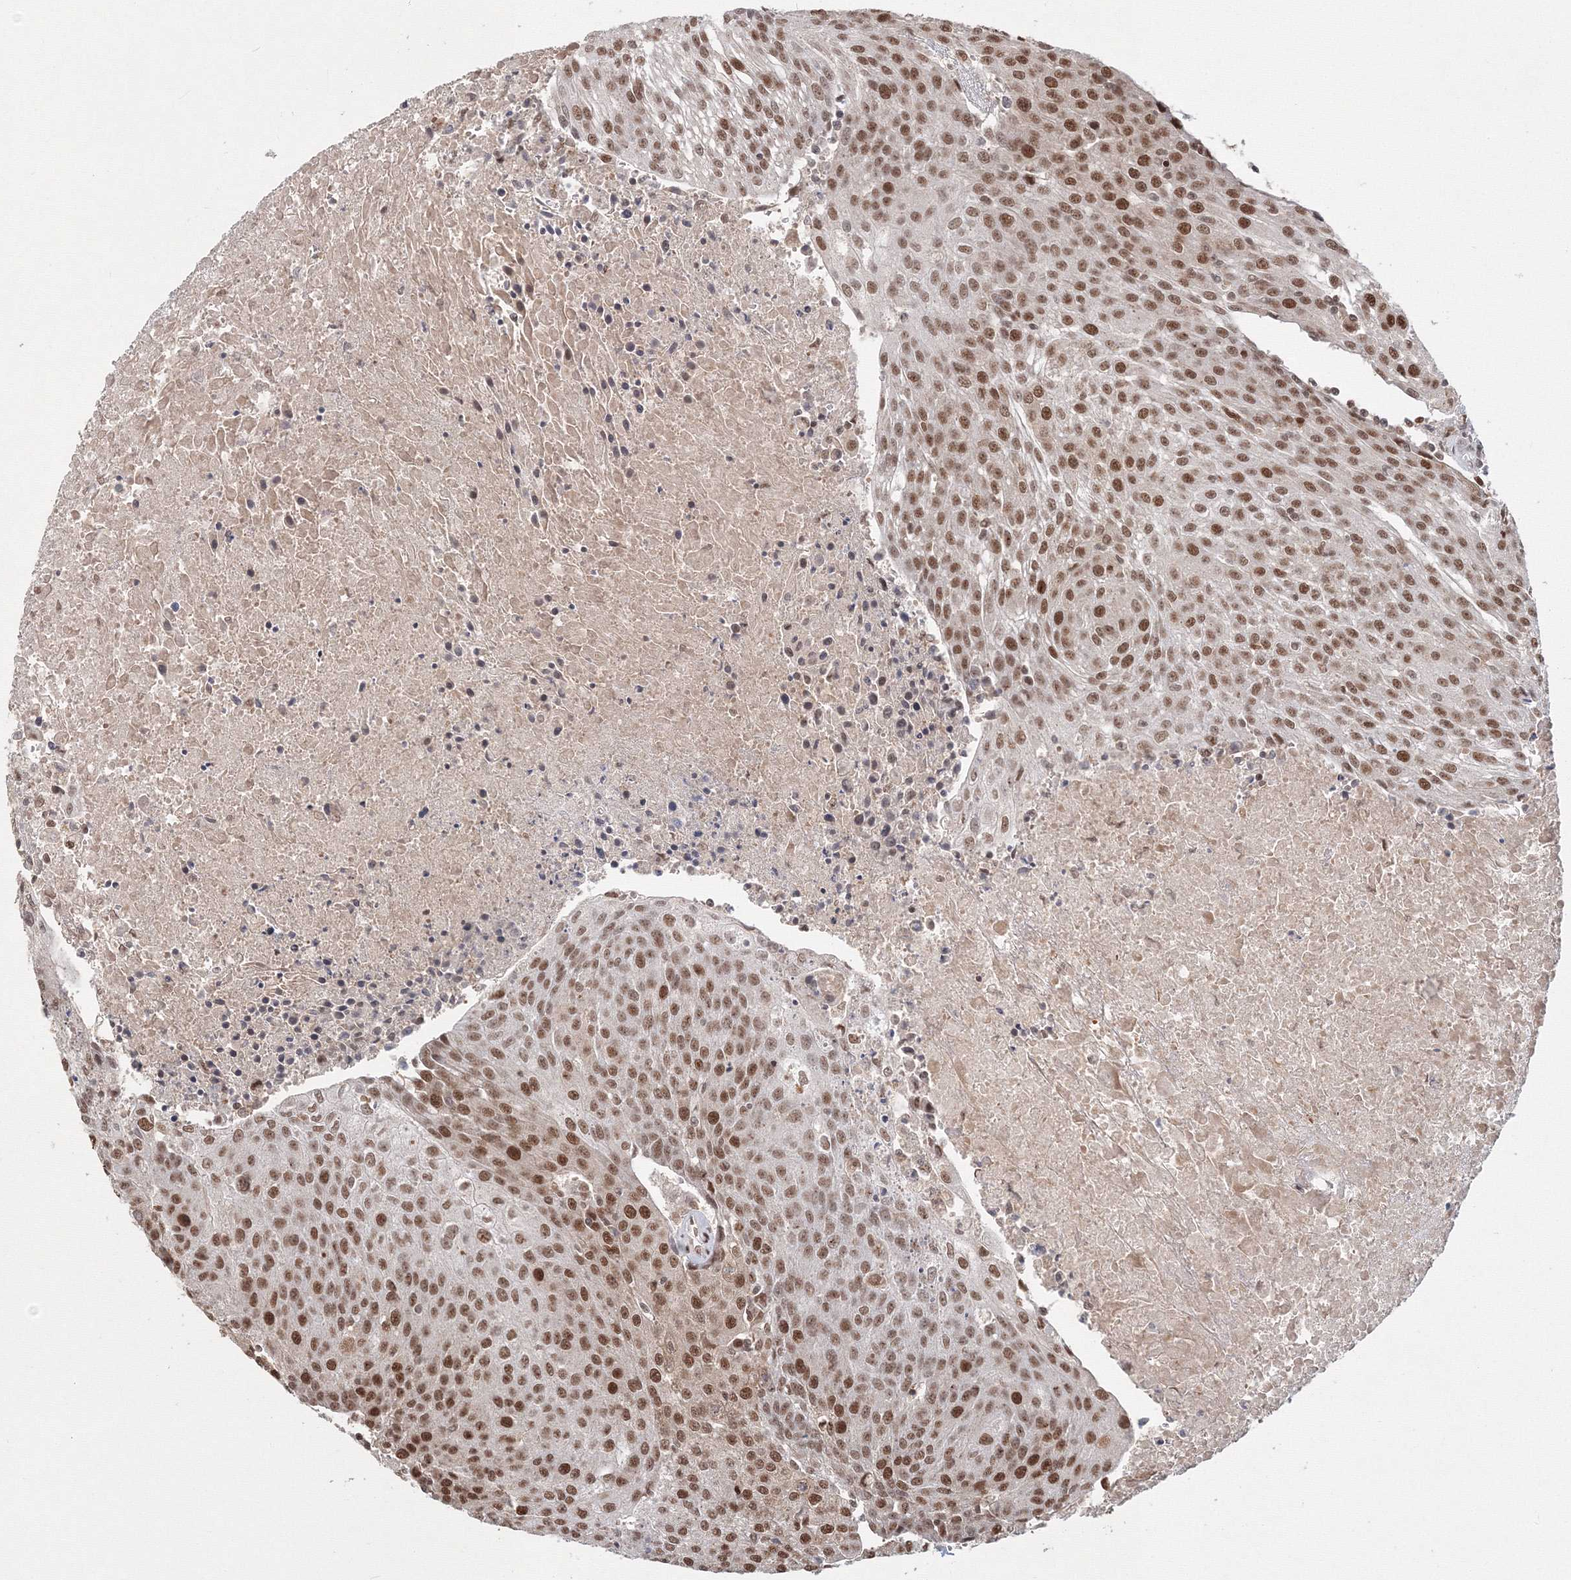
{"staining": {"intensity": "strong", "quantity": "25%-75%", "location": "nuclear"}, "tissue": "urothelial cancer", "cell_type": "Tumor cells", "image_type": "cancer", "snomed": [{"axis": "morphology", "description": "Urothelial carcinoma, High grade"}, {"axis": "topography", "description": "Urinary bladder"}], "caption": "Urothelial carcinoma (high-grade) stained with a protein marker exhibits strong staining in tumor cells.", "gene": "IWS1", "patient": {"sex": "female", "age": 85}}